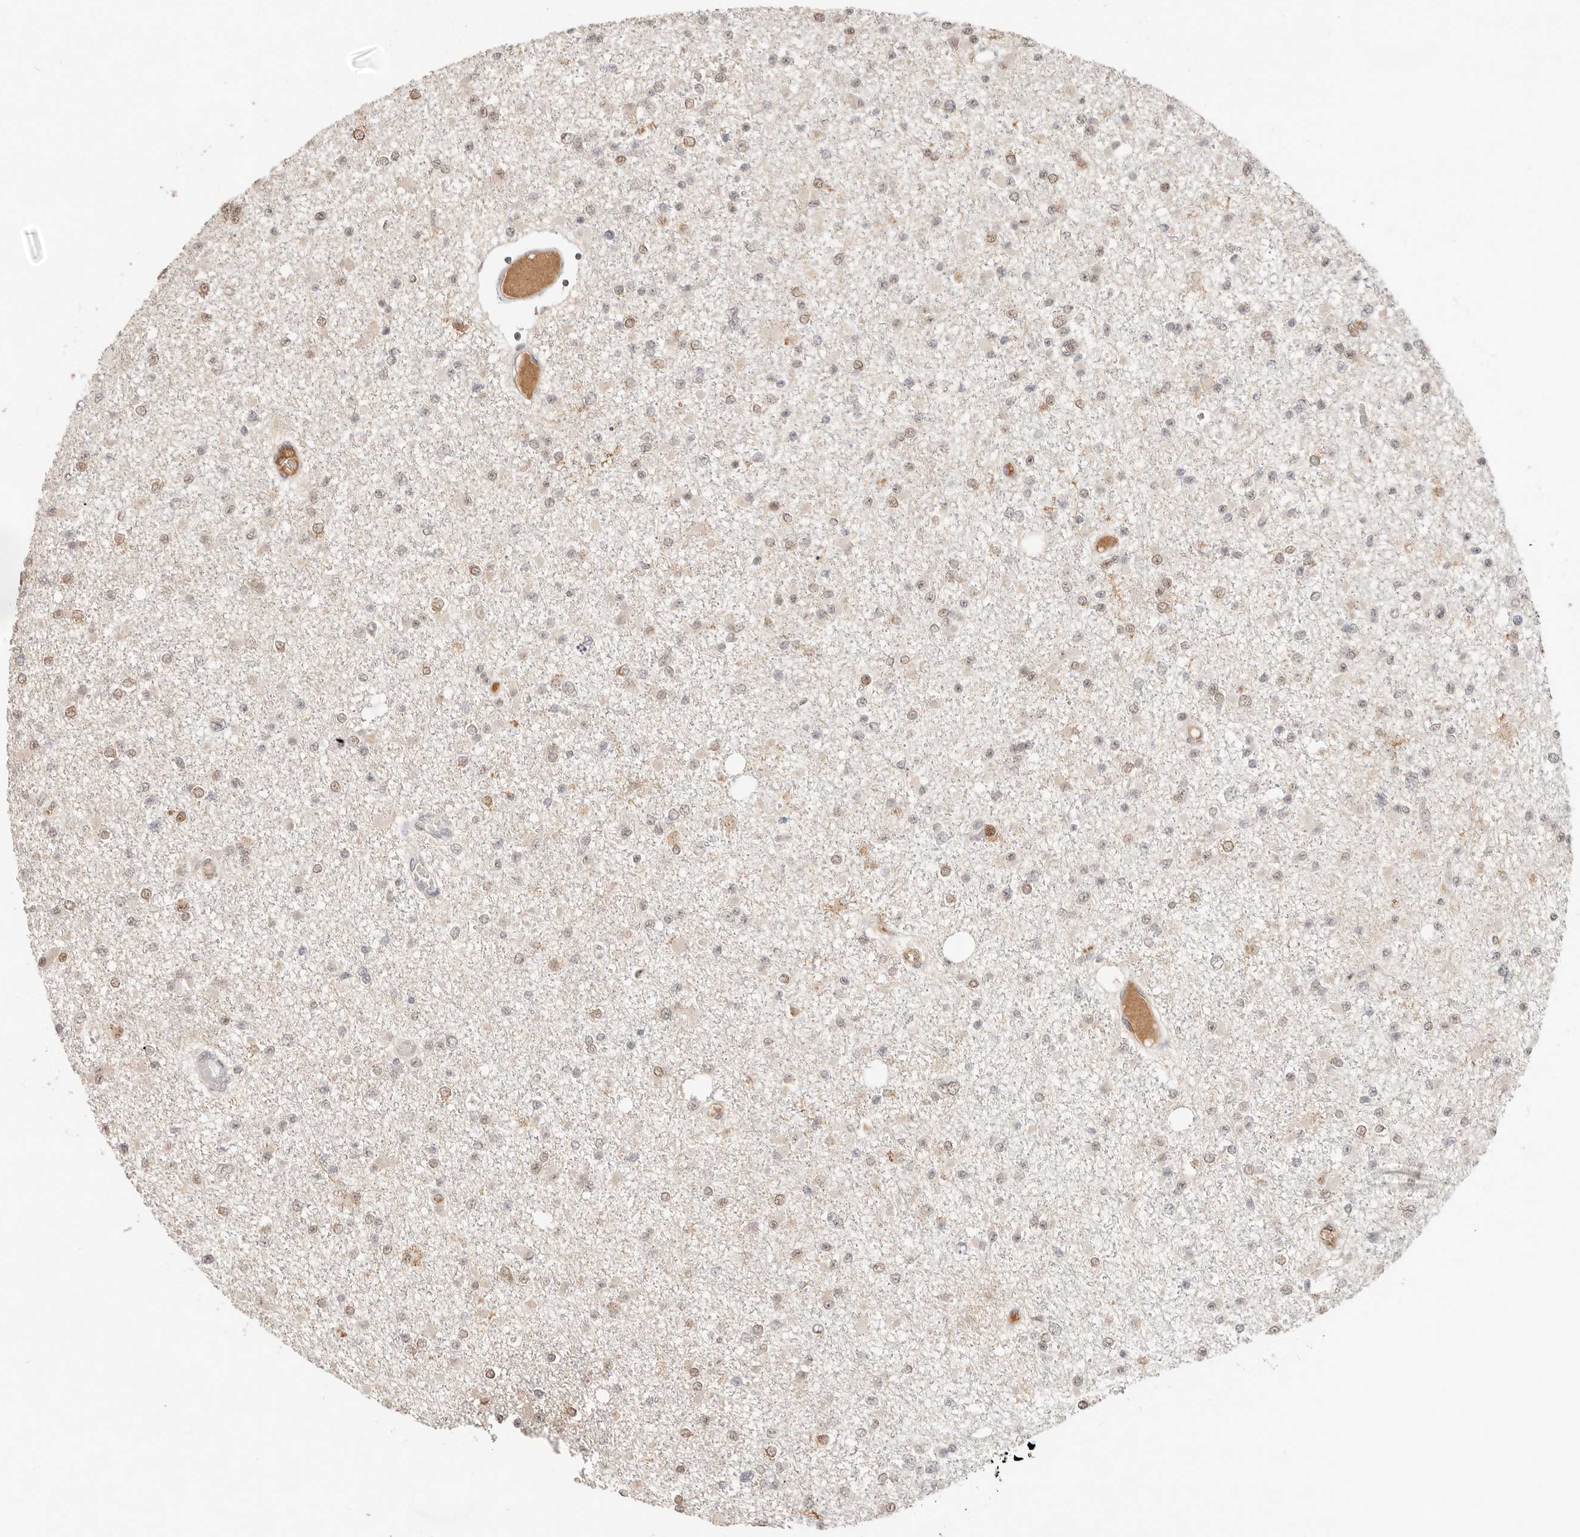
{"staining": {"intensity": "weak", "quantity": "<25%", "location": "nuclear"}, "tissue": "glioma", "cell_type": "Tumor cells", "image_type": "cancer", "snomed": [{"axis": "morphology", "description": "Glioma, malignant, Low grade"}, {"axis": "topography", "description": "Brain"}], "caption": "The immunohistochemistry histopathology image has no significant staining in tumor cells of glioma tissue. Brightfield microscopy of immunohistochemistry (IHC) stained with DAB (3,3'-diaminobenzidine) (brown) and hematoxylin (blue), captured at high magnification.", "gene": "NPAS2", "patient": {"sex": "female", "age": 22}}